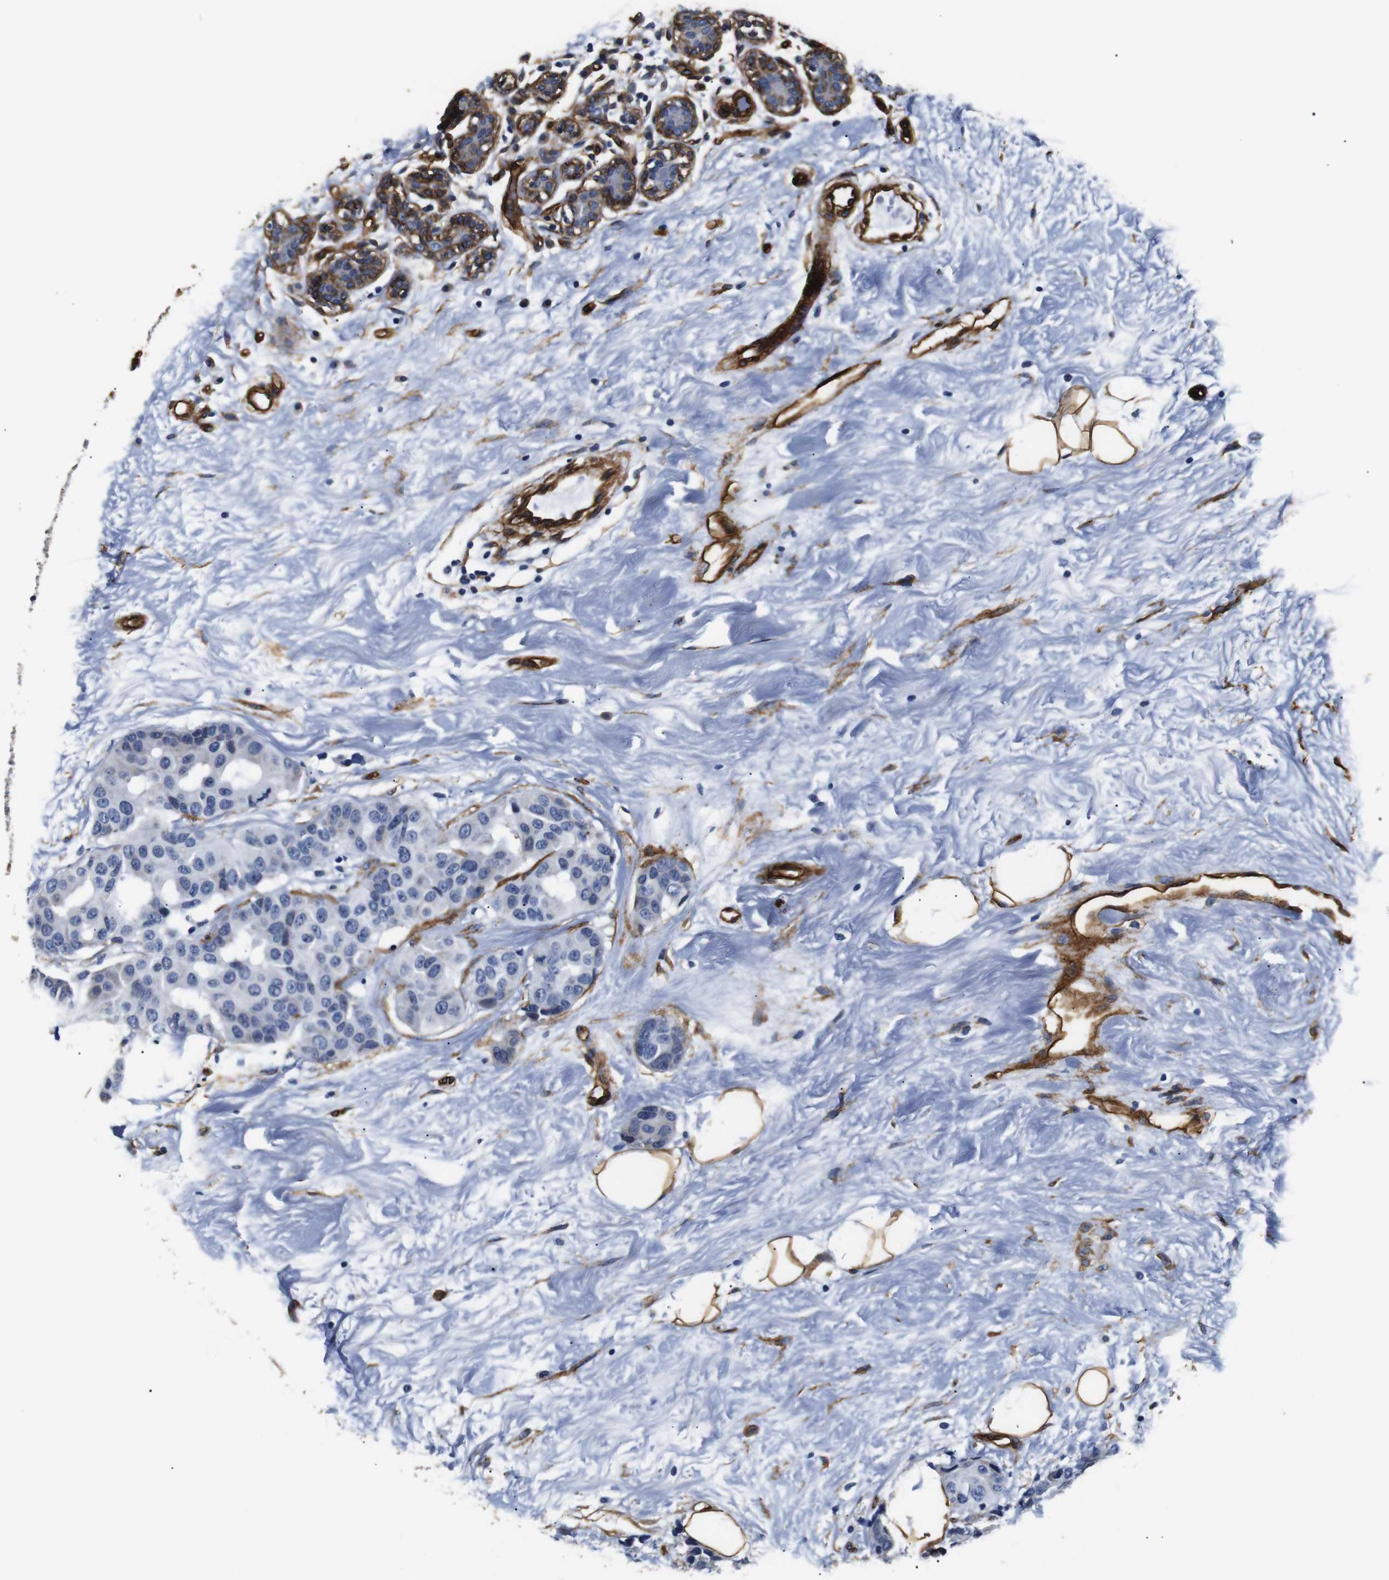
{"staining": {"intensity": "negative", "quantity": "none", "location": "none"}, "tissue": "breast cancer", "cell_type": "Tumor cells", "image_type": "cancer", "snomed": [{"axis": "morphology", "description": "Normal tissue, NOS"}, {"axis": "morphology", "description": "Duct carcinoma"}, {"axis": "topography", "description": "Breast"}], "caption": "Tumor cells are negative for brown protein staining in intraductal carcinoma (breast). Brightfield microscopy of immunohistochemistry (IHC) stained with DAB (3,3'-diaminobenzidine) (brown) and hematoxylin (blue), captured at high magnification.", "gene": "CAV2", "patient": {"sex": "female", "age": 39}}